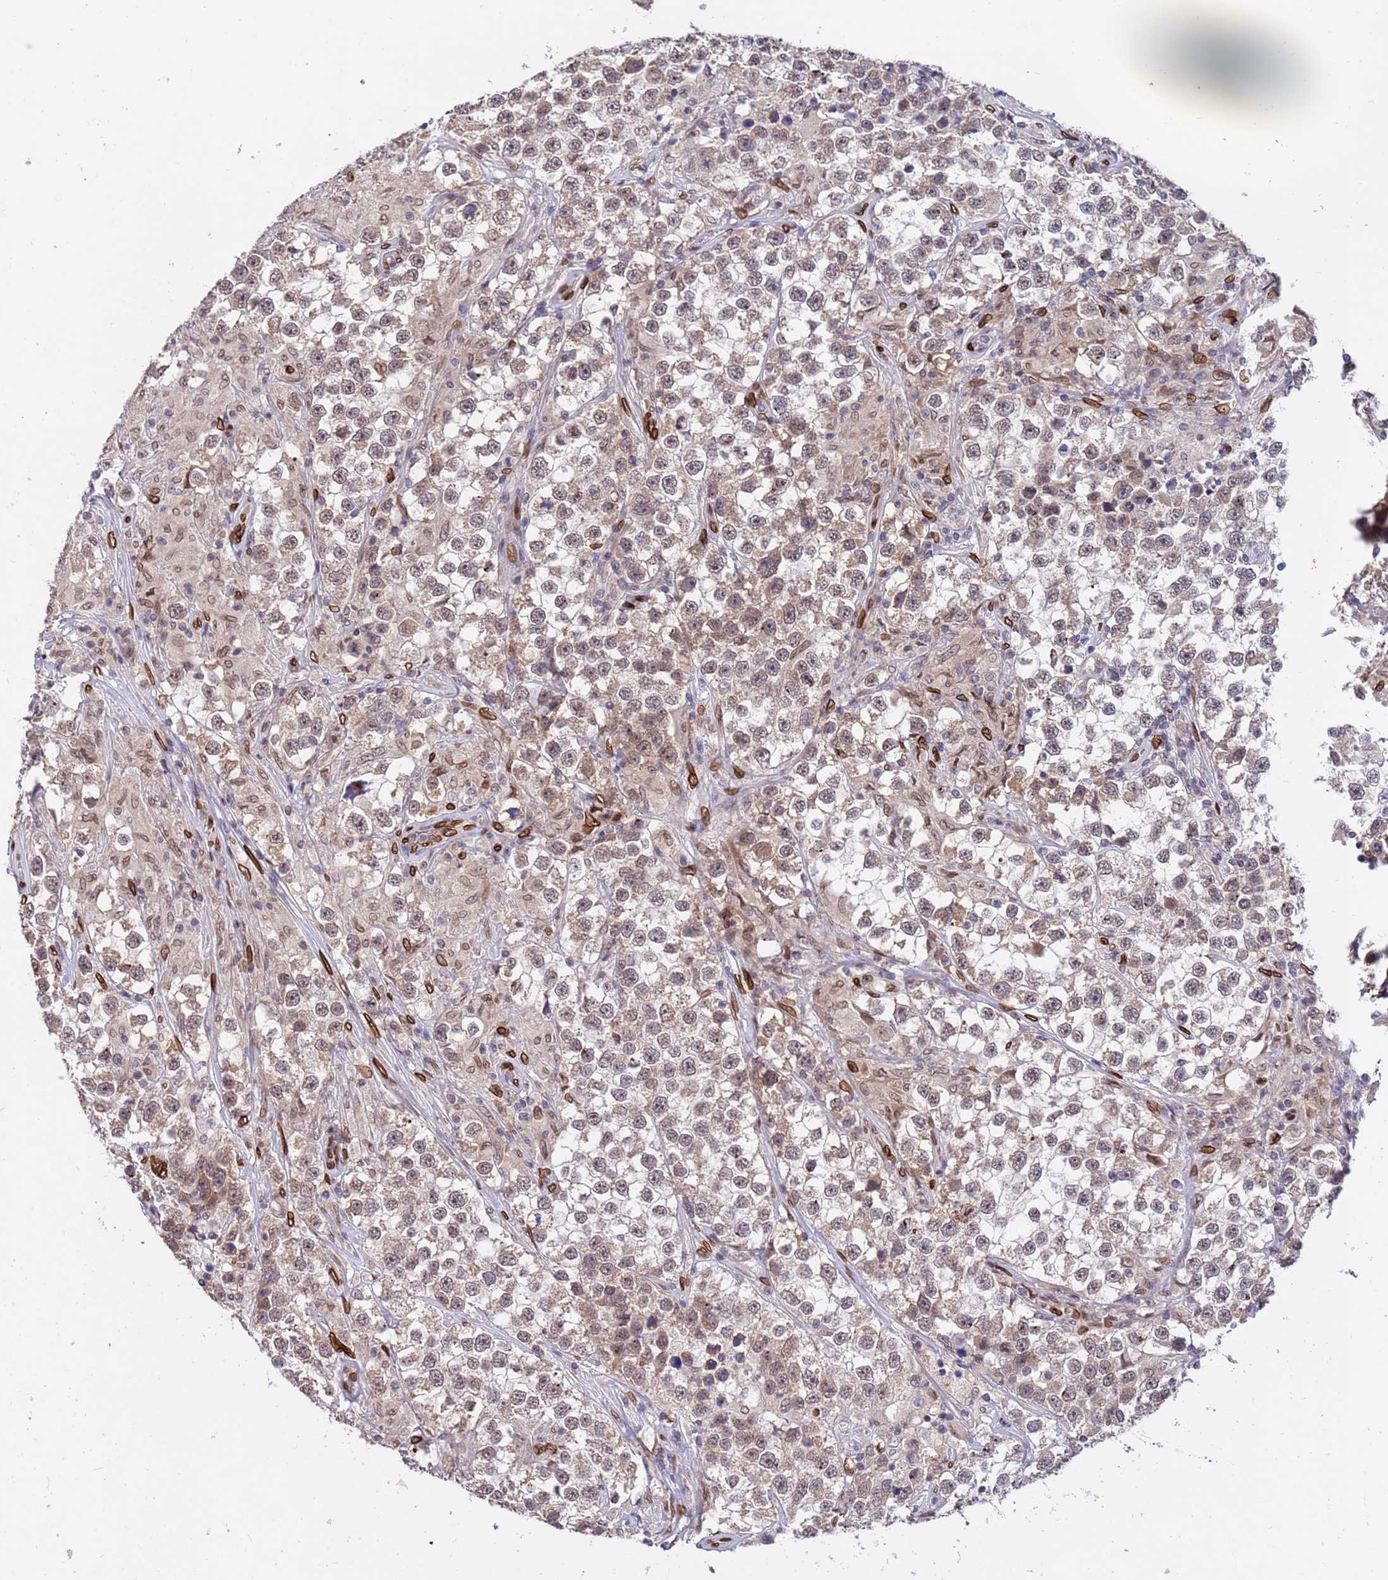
{"staining": {"intensity": "weak", "quantity": ">75%", "location": "cytoplasmic/membranous,nuclear"}, "tissue": "testis cancer", "cell_type": "Tumor cells", "image_type": "cancer", "snomed": [{"axis": "morphology", "description": "Seminoma, NOS"}, {"axis": "topography", "description": "Testis"}], "caption": "This histopathology image demonstrates testis seminoma stained with IHC to label a protein in brown. The cytoplasmic/membranous and nuclear of tumor cells show weak positivity for the protein. Nuclei are counter-stained blue.", "gene": "GPR135", "patient": {"sex": "male", "age": 46}}